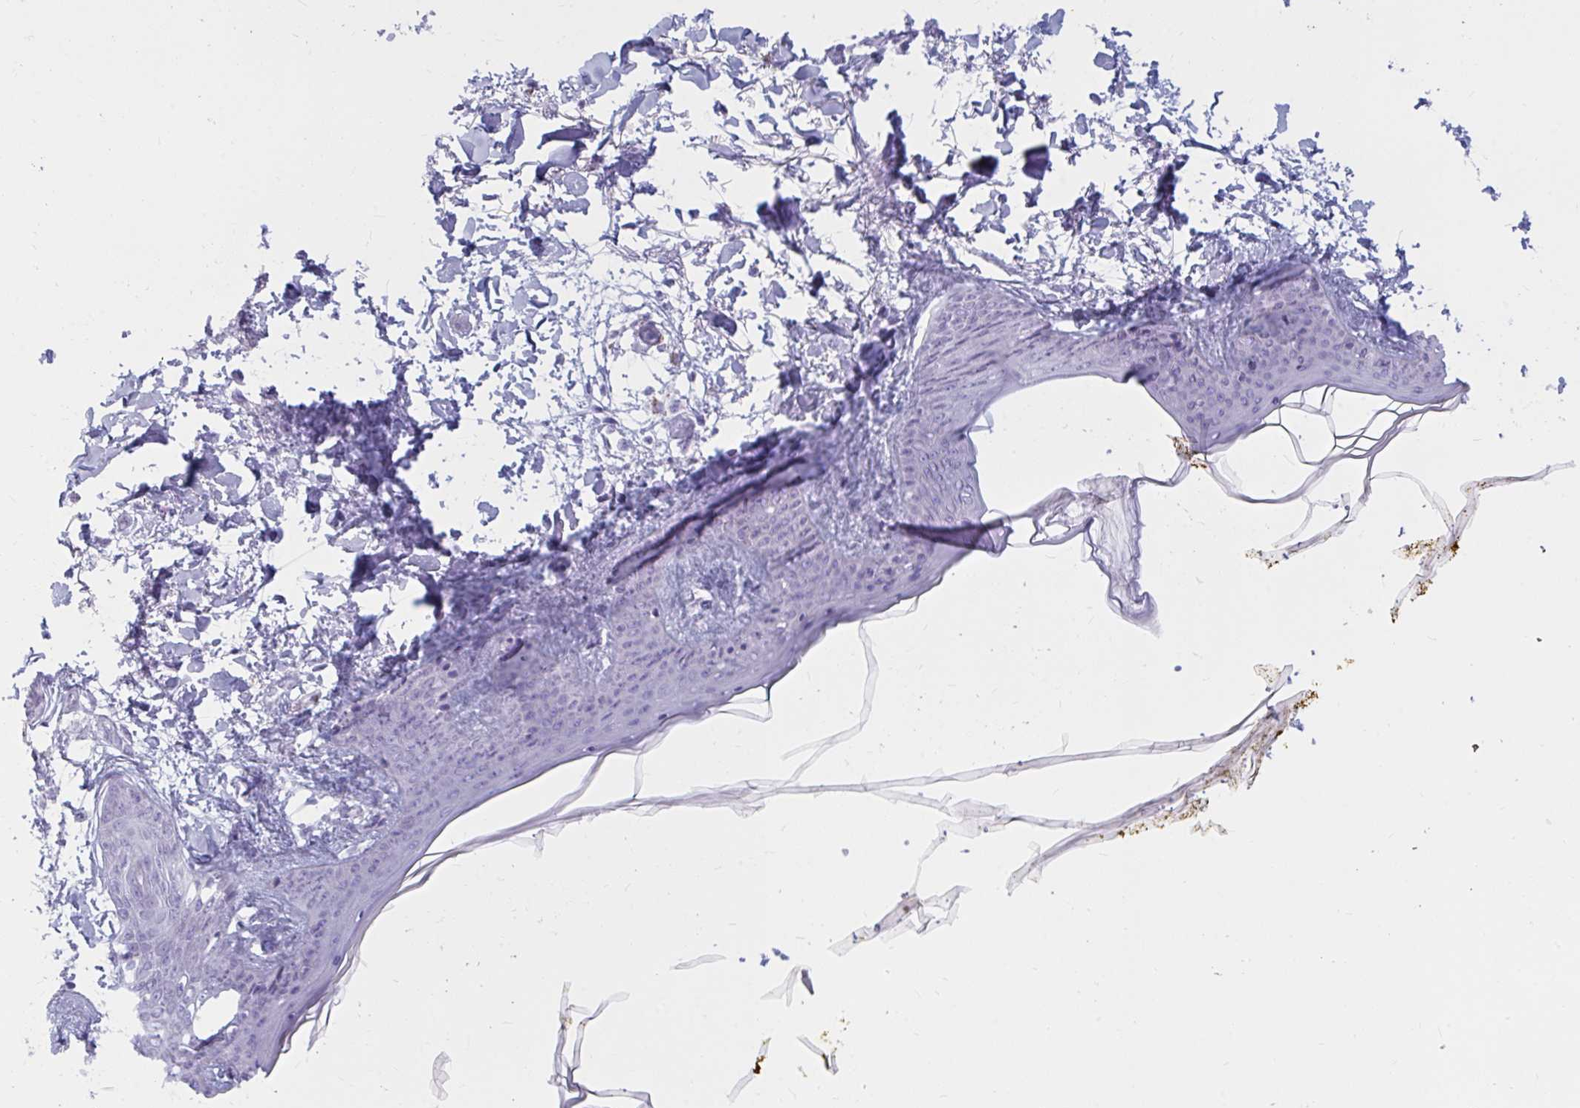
{"staining": {"intensity": "negative", "quantity": "none", "location": "none"}, "tissue": "skin", "cell_type": "Fibroblasts", "image_type": "normal", "snomed": [{"axis": "morphology", "description": "Normal tissue, NOS"}, {"axis": "topography", "description": "Skin"}], "caption": "Immunohistochemistry (IHC) image of benign skin: skin stained with DAB (3,3'-diaminobenzidine) reveals no significant protein staining in fibroblasts.", "gene": "BBS10", "patient": {"sex": "female", "age": 34}}